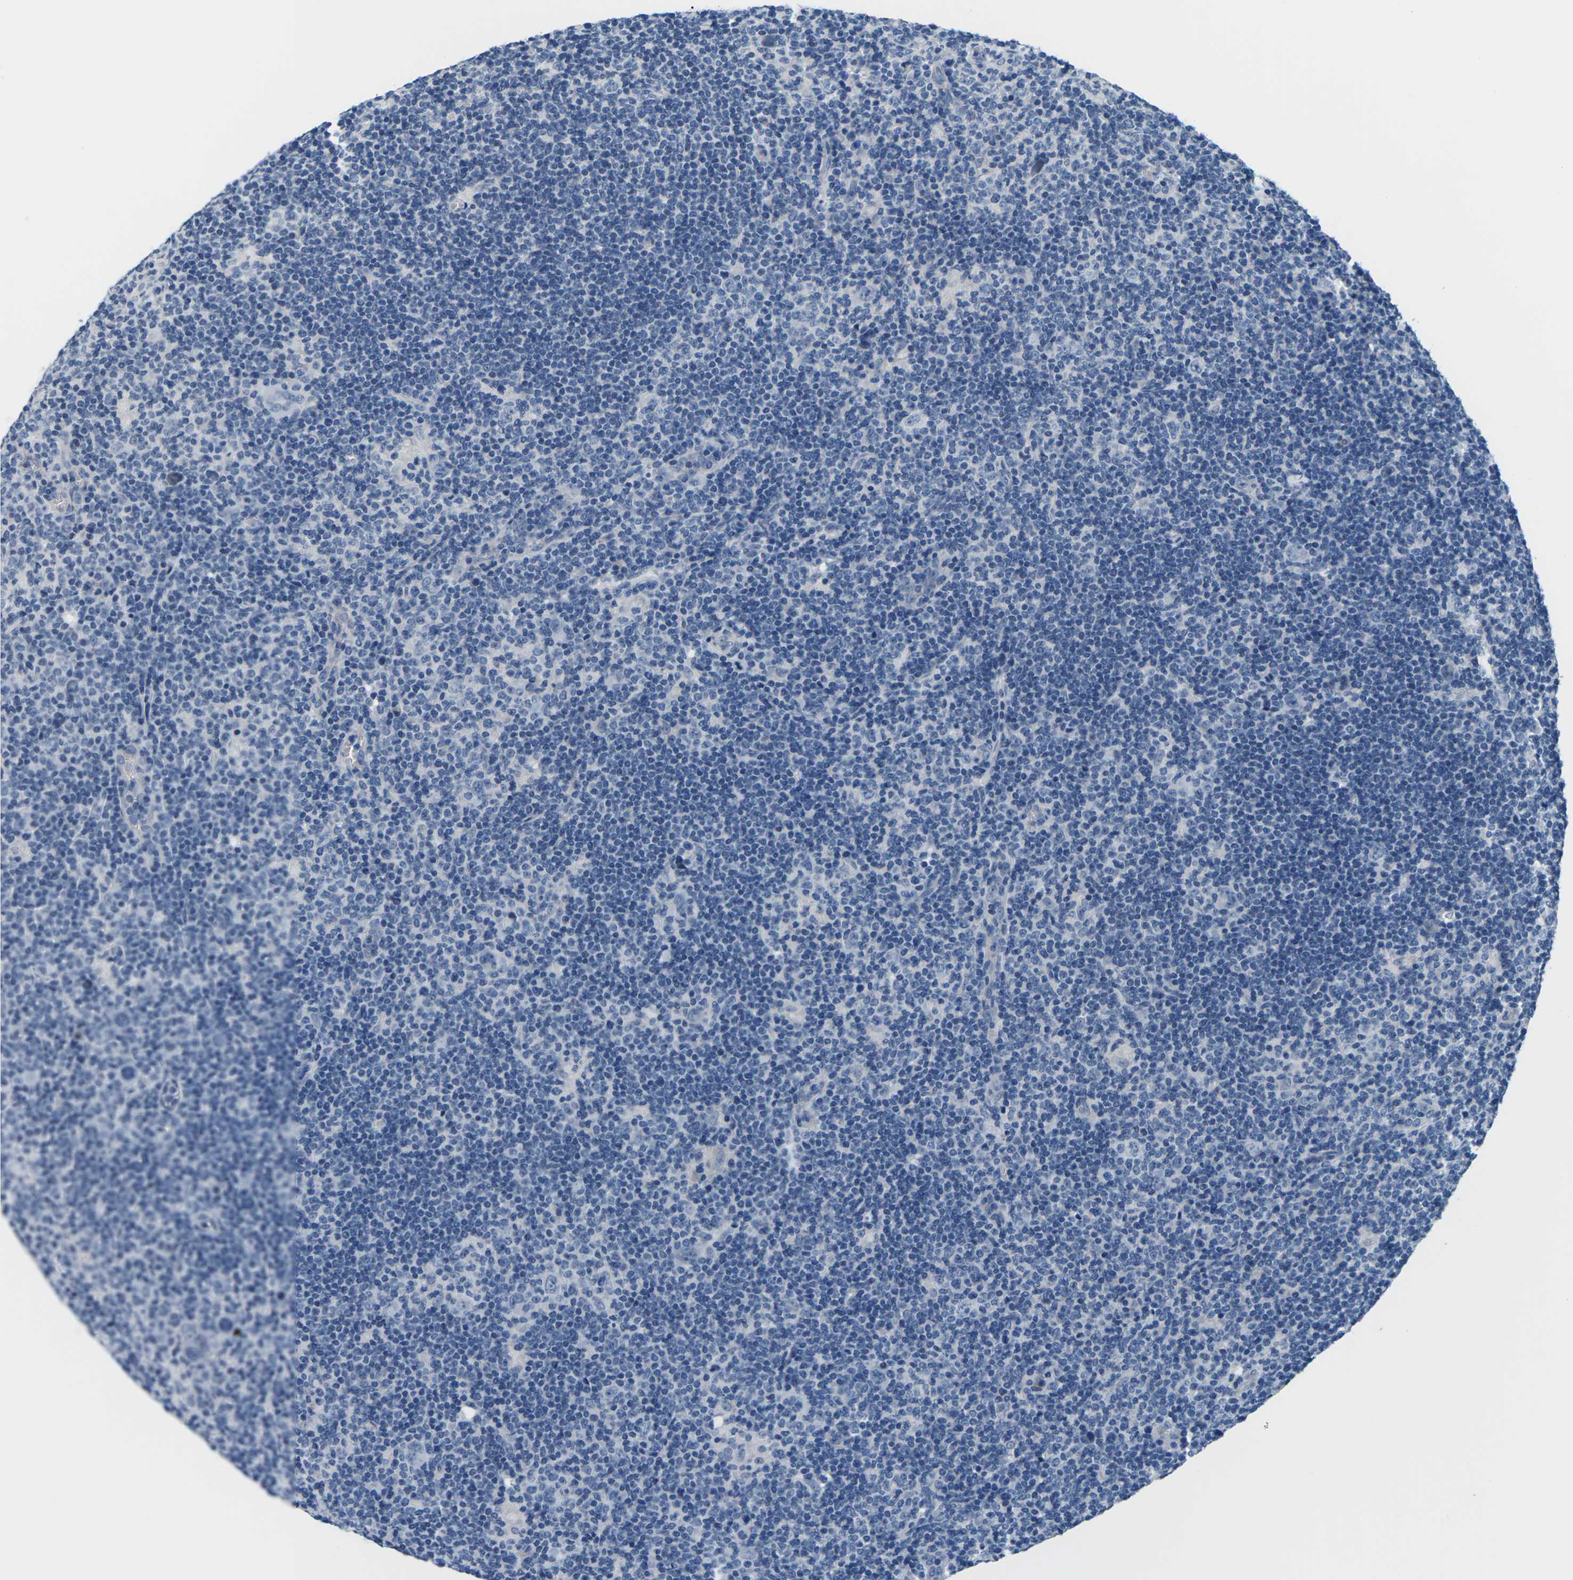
{"staining": {"intensity": "negative", "quantity": "none", "location": "none"}, "tissue": "lymphoma", "cell_type": "Tumor cells", "image_type": "cancer", "snomed": [{"axis": "morphology", "description": "Hodgkin's disease, NOS"}, {"axis": "topography", "description": "Lymph node"}], "caption": "Tumor cells show no significant expression in Hodgkin's disease.", "gene": "UMOD", "patient": {"sex": "female", "age": 57}}